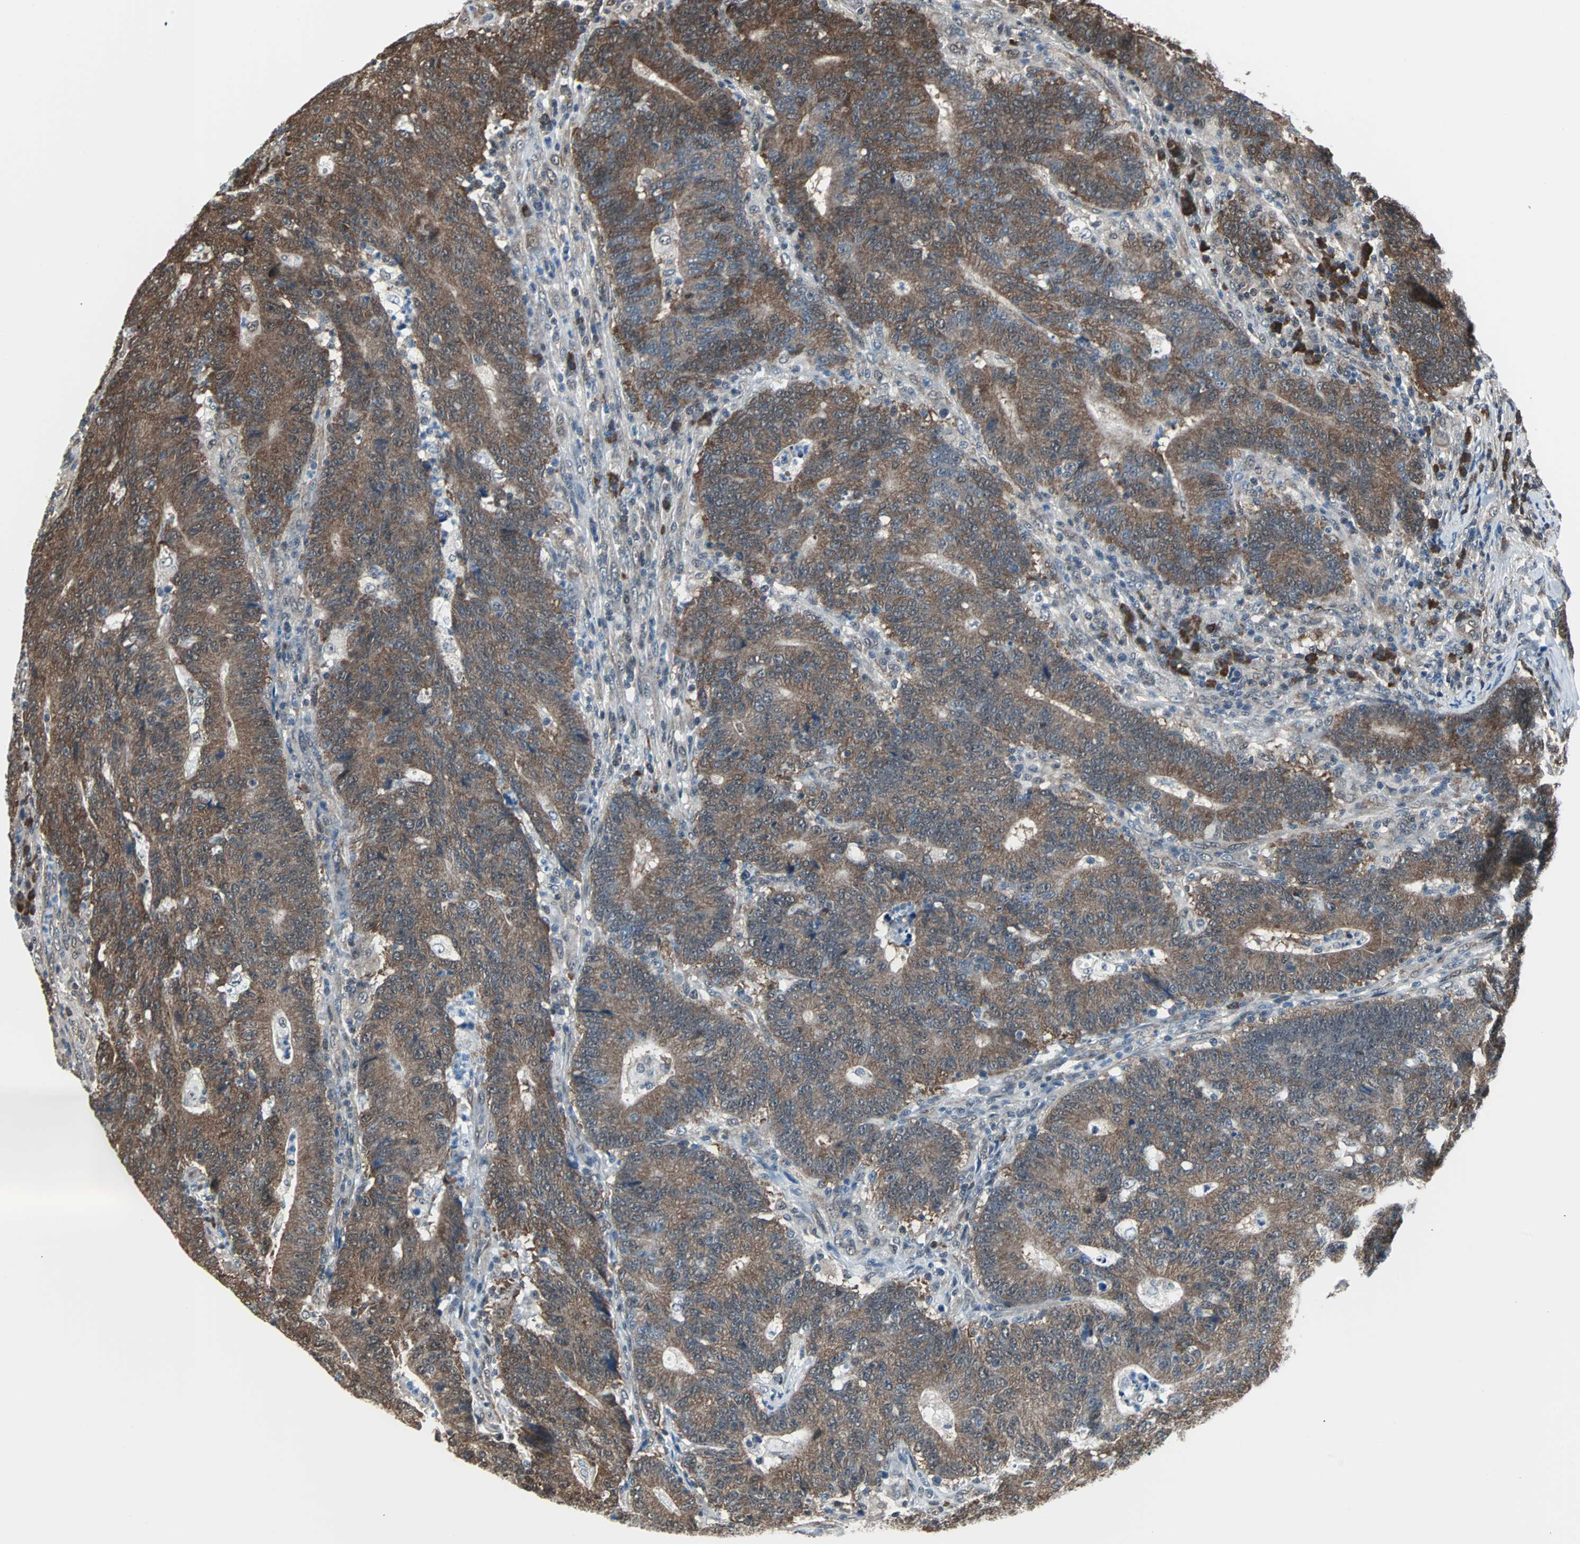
{"staining": {"intensity": "moderate", "quantity": ">75%", "location": "cytoplasmic/membranous"}, "tissue": "colorectal cancer", "cell_type": "Tumor cells", "image_type": "cancer", "snomed": [{"axis": "morphology", "description": "Normal tissue, NOS"}, {"axis": "morphology", "description": "Adenocarcinoma, NOS"}, {"axis": "topography", "description": "Colon"}], "caption": "Moderate cytoplasmic/membranous expression is appreciated in about >75% of tumor cells in colorectal cancer. Nuclei are stained in blue.", "gene": "VCP", "patient": {"sex": "female", "age": 75}}